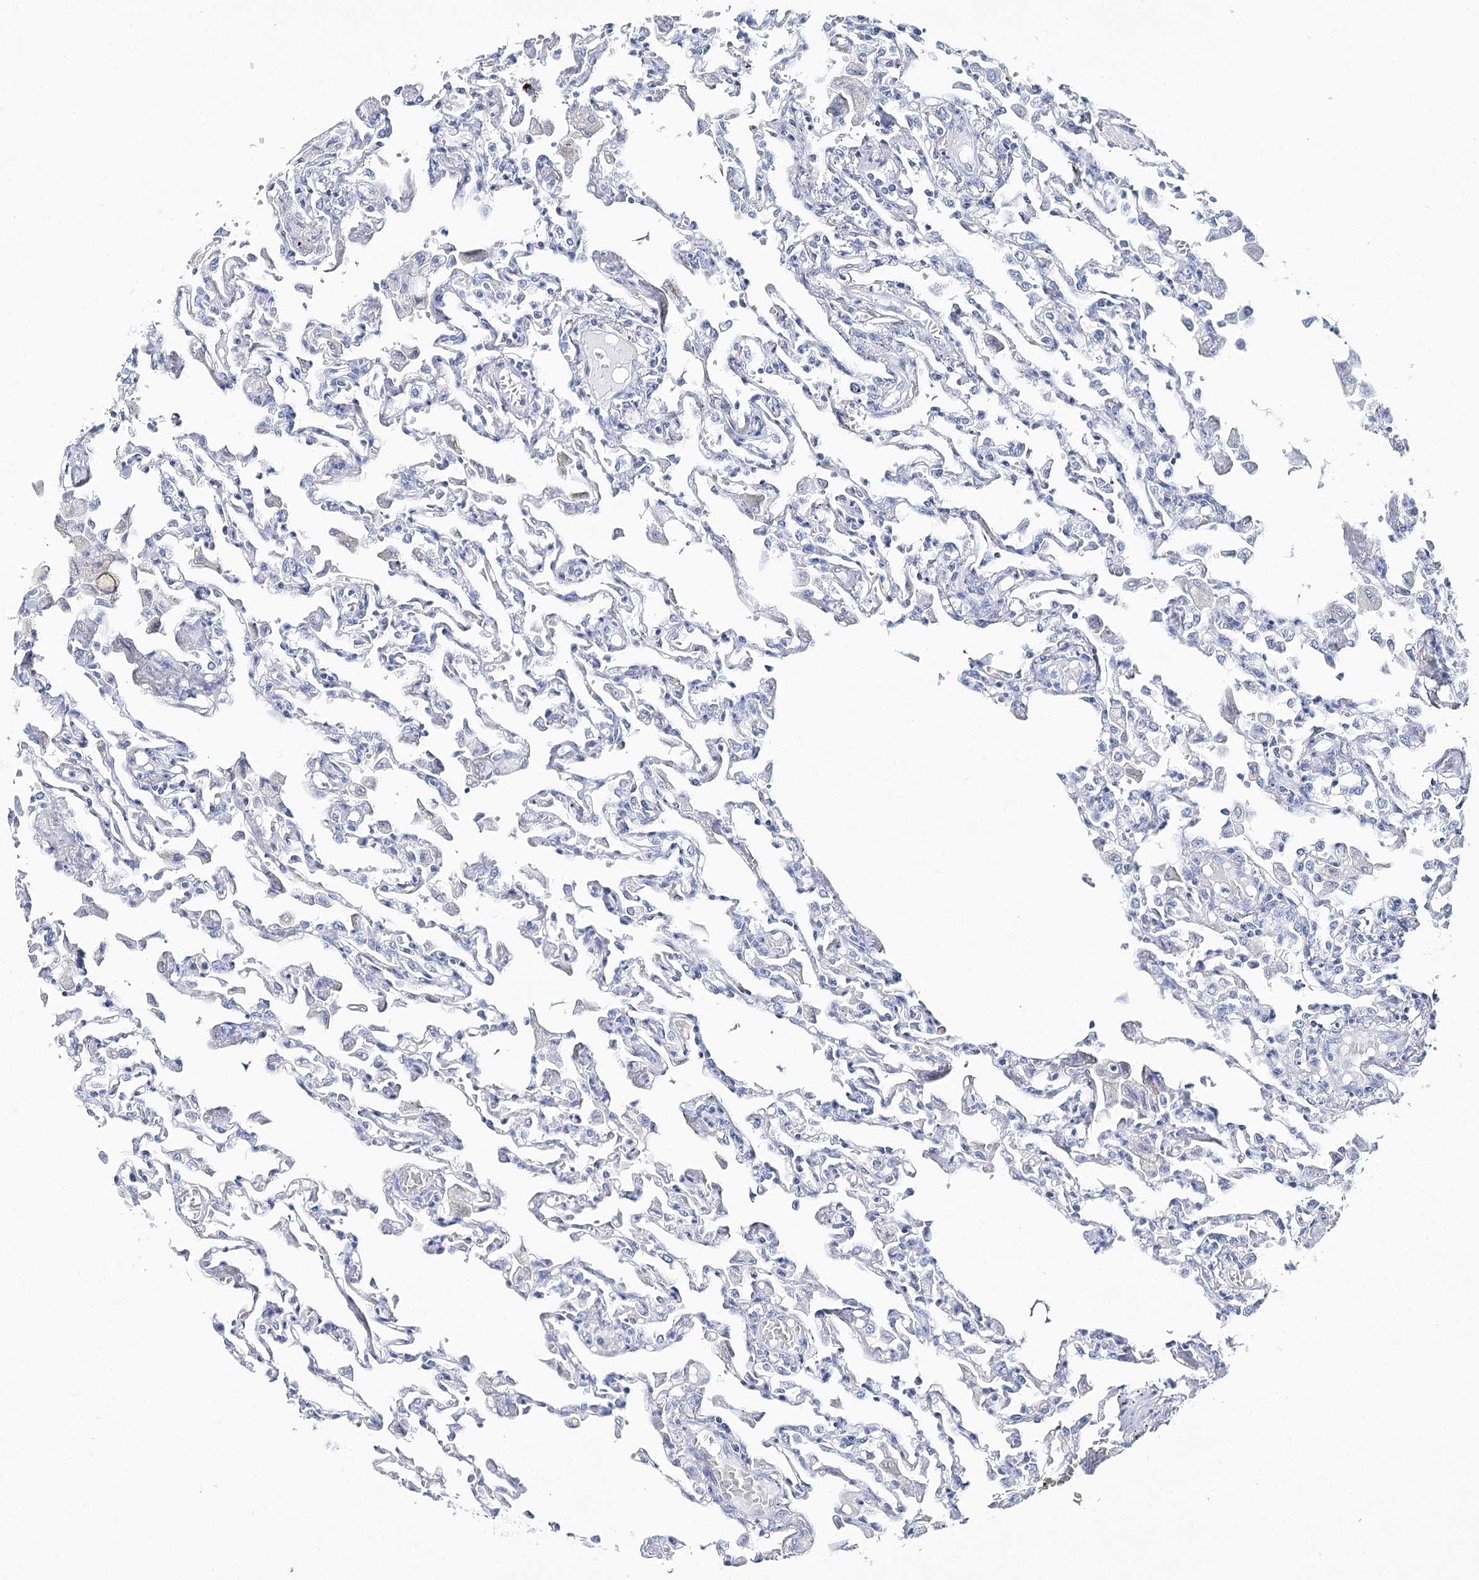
{"staining": {"intensity": "negative", "quantity": "none", "location": "none"}, "tissue": "lung", "cell_type": "Alveolar cells", "image_type": "normal", "snomed": [{"axis": "morphology", "description": "Normal tissue, NOS"}, {"axis": "topography", "description": "Bronchus"}, {"axis": "topography", "description": "Lung"}], "caption": "A high-resolution micrograph shows immunohistochemistry staining of normal lung, which demonstrates no significant expression in alveolar cells. Brightfield microscopy of immunohistochemistry stained with DAB (brown) and hematoxylin (blue), captured at high magnification.", "gene": "CSN3", "patient": {"sex": "female", "age": 49}}